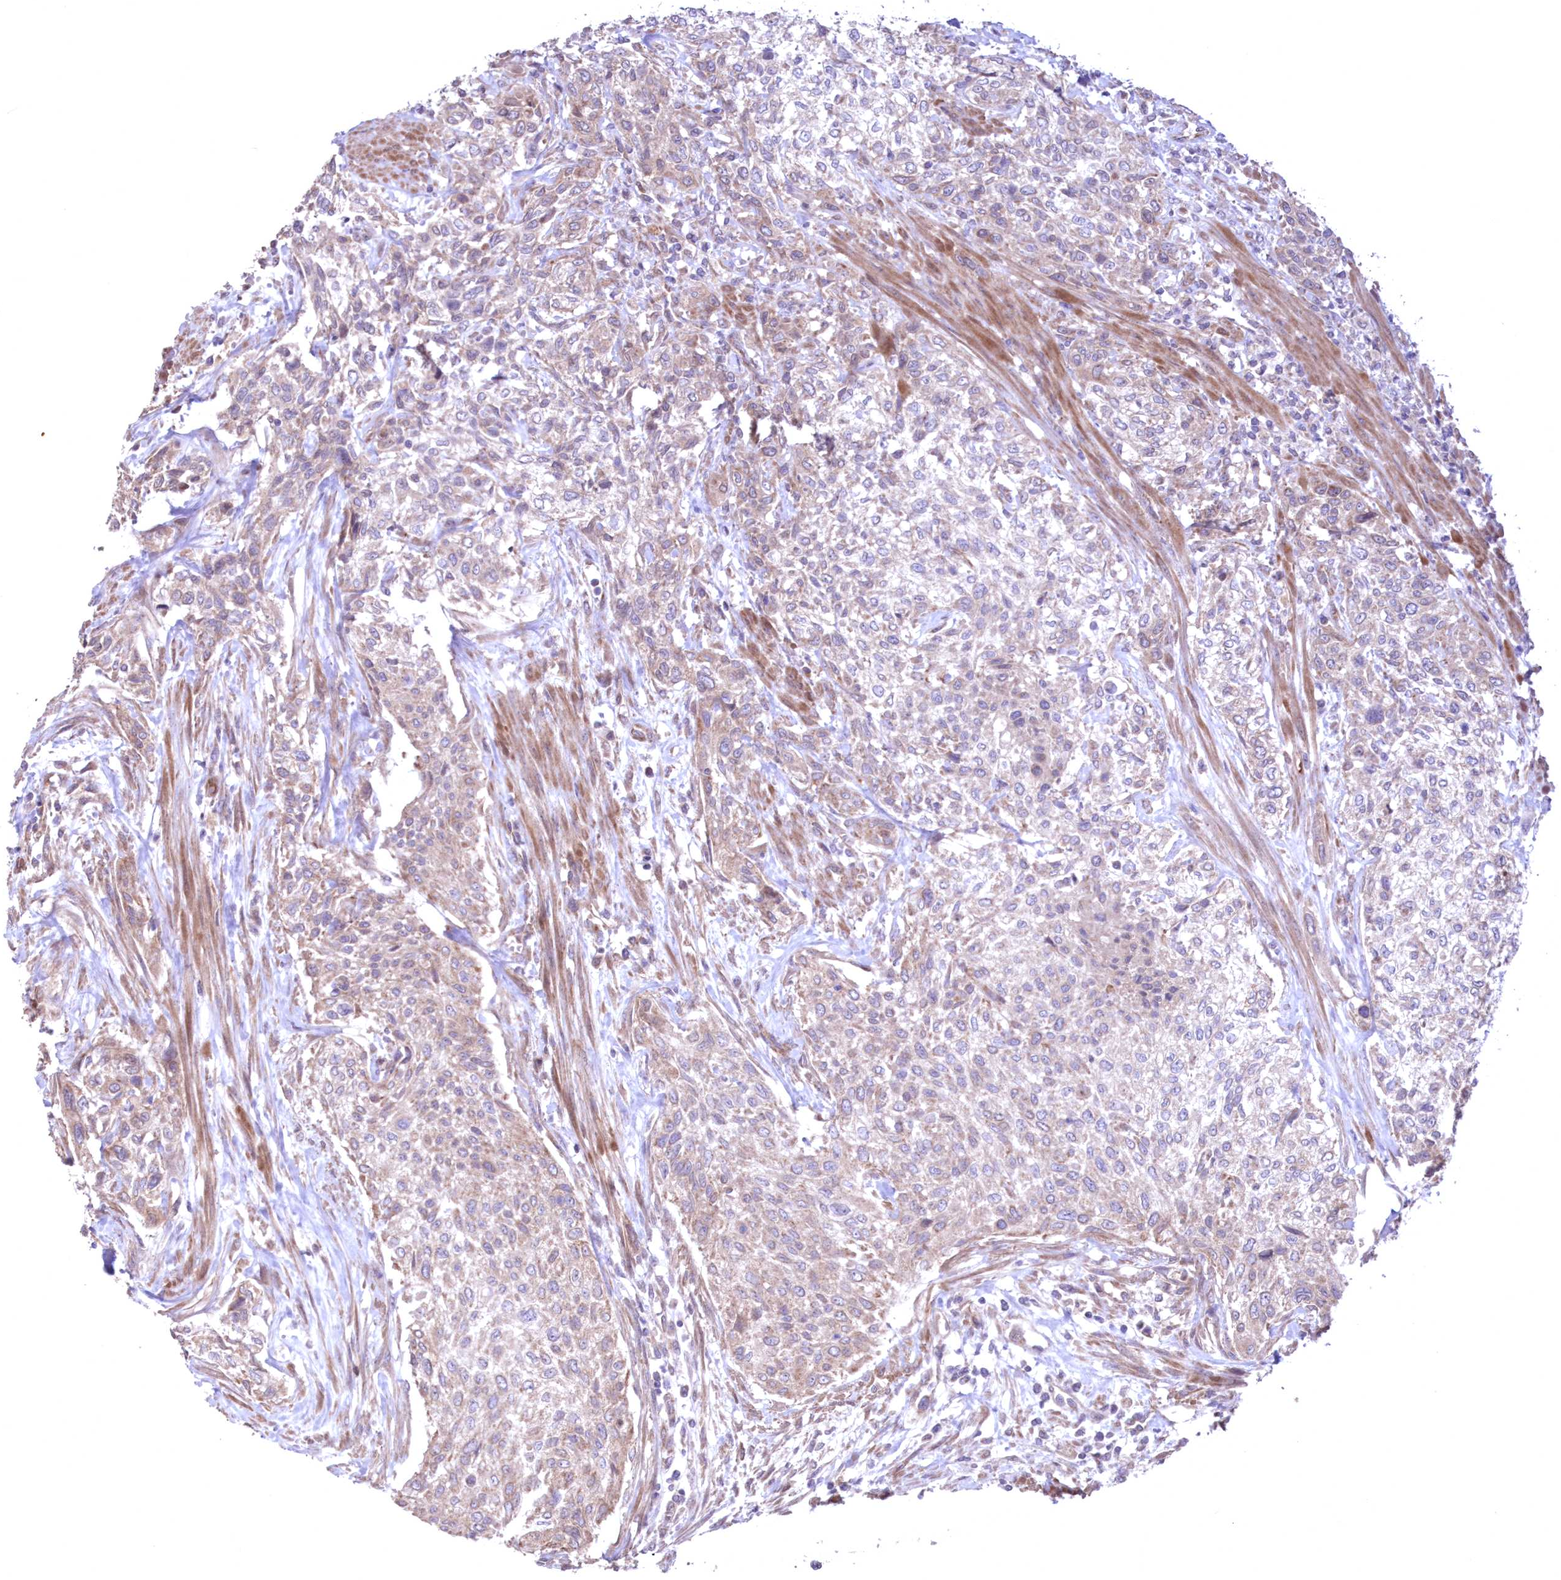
{"staining": {"intensity": "weak", "quantity": "25%-75%", "location": "cytoplasmic/membranous"}, "tissue": "urothelial cancer", "cell_type": "Tumor cells", "image_type": "cancer", "snomed": [{"axis": "morphology", "description": "Normal tissue, NOS"}, {"axis": "morphology", "description": "Urothelial carcinoma, NOS"}, {"axis": "topography", "description": "Urinary bladder"}, {"axis": "topography", "description": "Peripheral nerve tissue"}], "caption": "Immunohistochemistry (IHC) of urothelial cancer demonstrates low levels of weak cytoplasmic/membranous positivity in approximately 25%-75% of tumor cells.", "gene": "MTRF1L", "patient": {"sex": "male", "age": 35}}